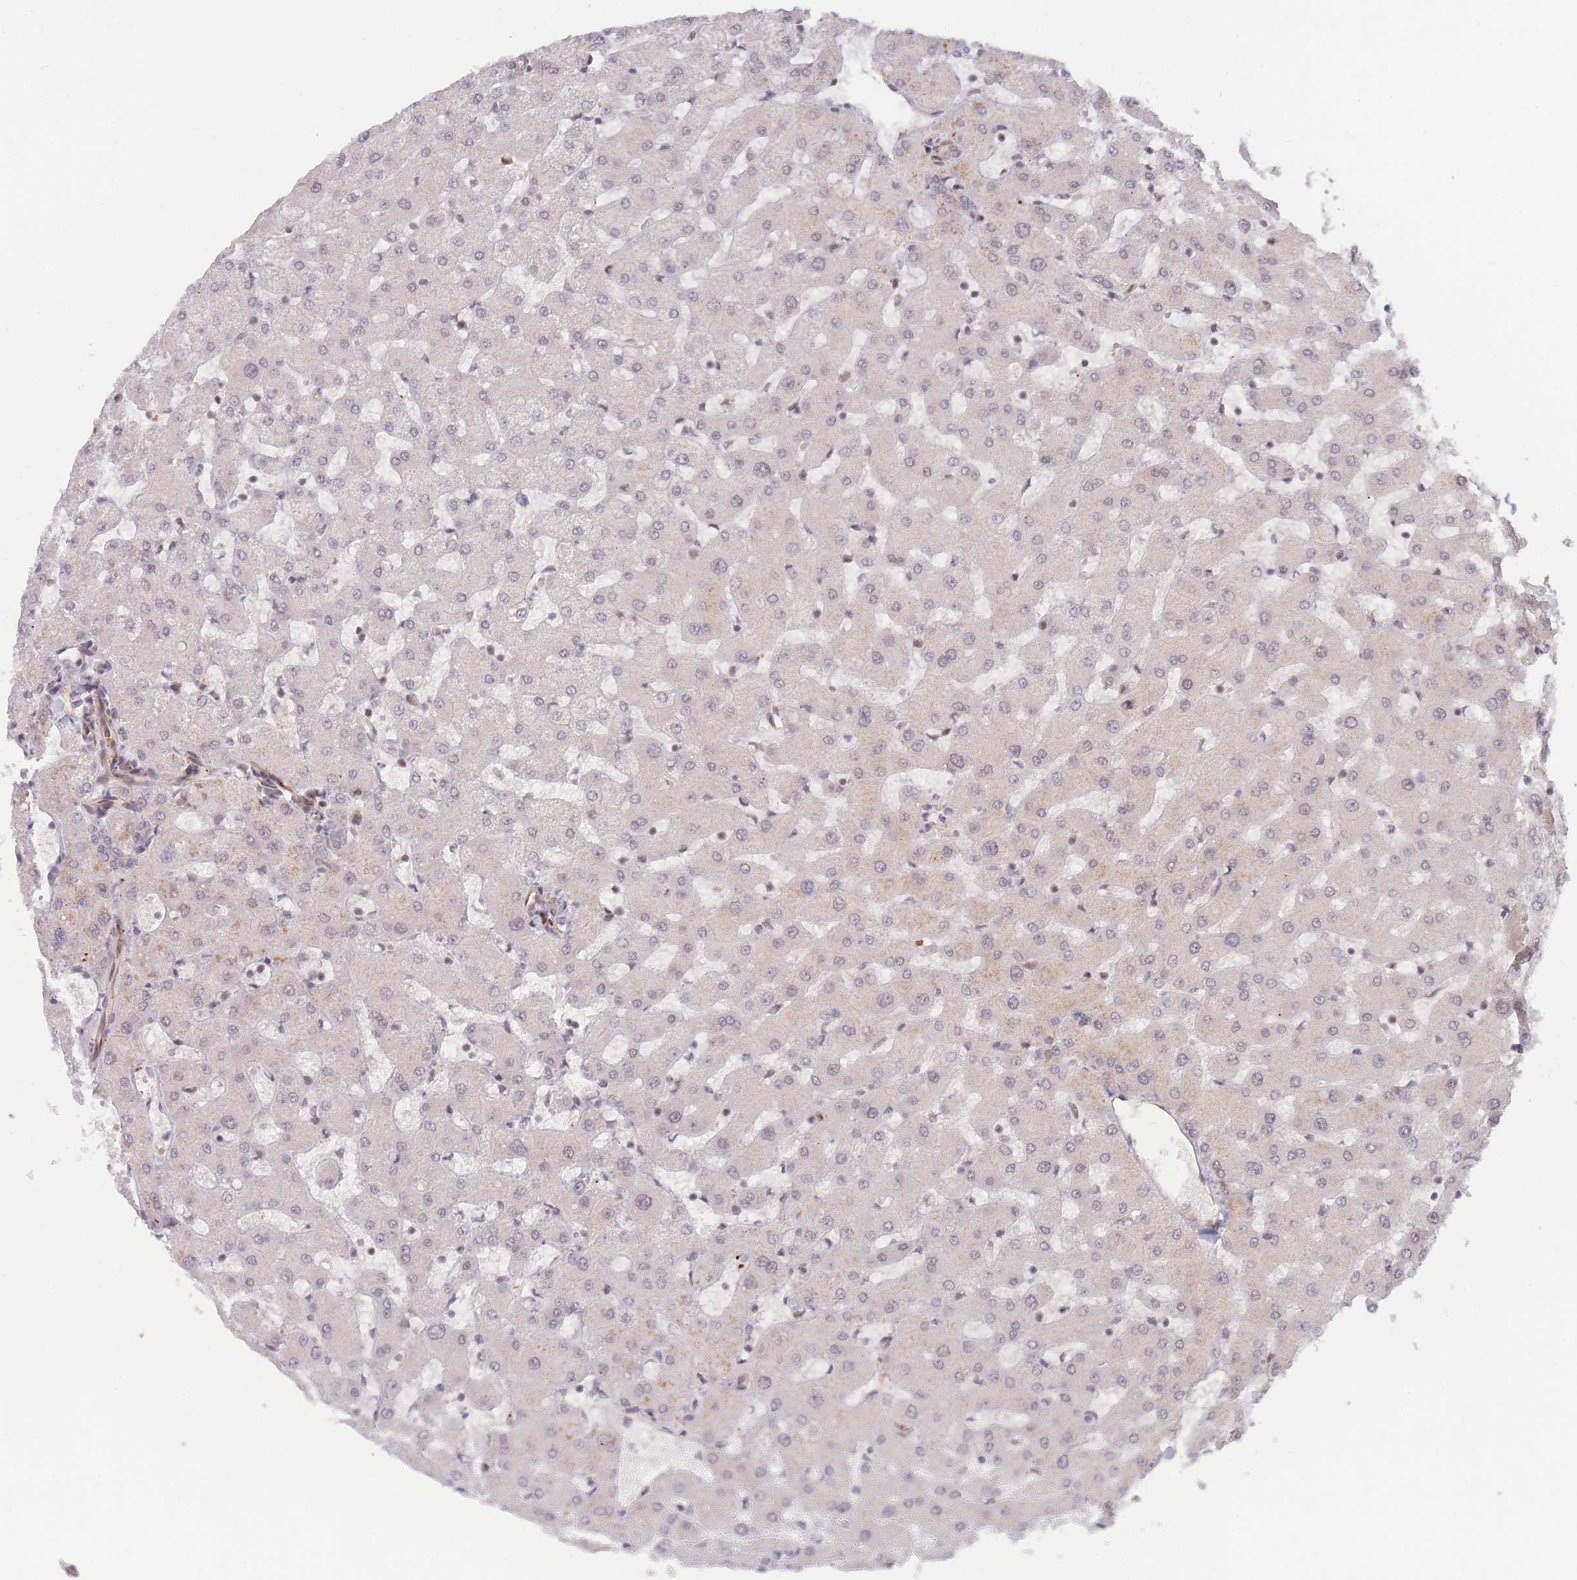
{"staining": {"intensity": "weak", "quantity": ">75%", "location": "cytoplasmic/membranous"}, "tissue": "liver", "cell_type": "Cholangiocytes", "image_type": "normal", "snomed": [{"axis": "morphology", "description": "Normal tissue, NOS"}, {"axis": "topography", "description": "Liver"}], "caption": "The micrograph demonstrates immunohistochemical staining of unremarkable liver. There is weak cytoplasmic/membranous staining is appreciated in approximately >75% of cholangiocytes.", "gene": "BOD1L1", "patient": {"sex": "female", "age": 63}}